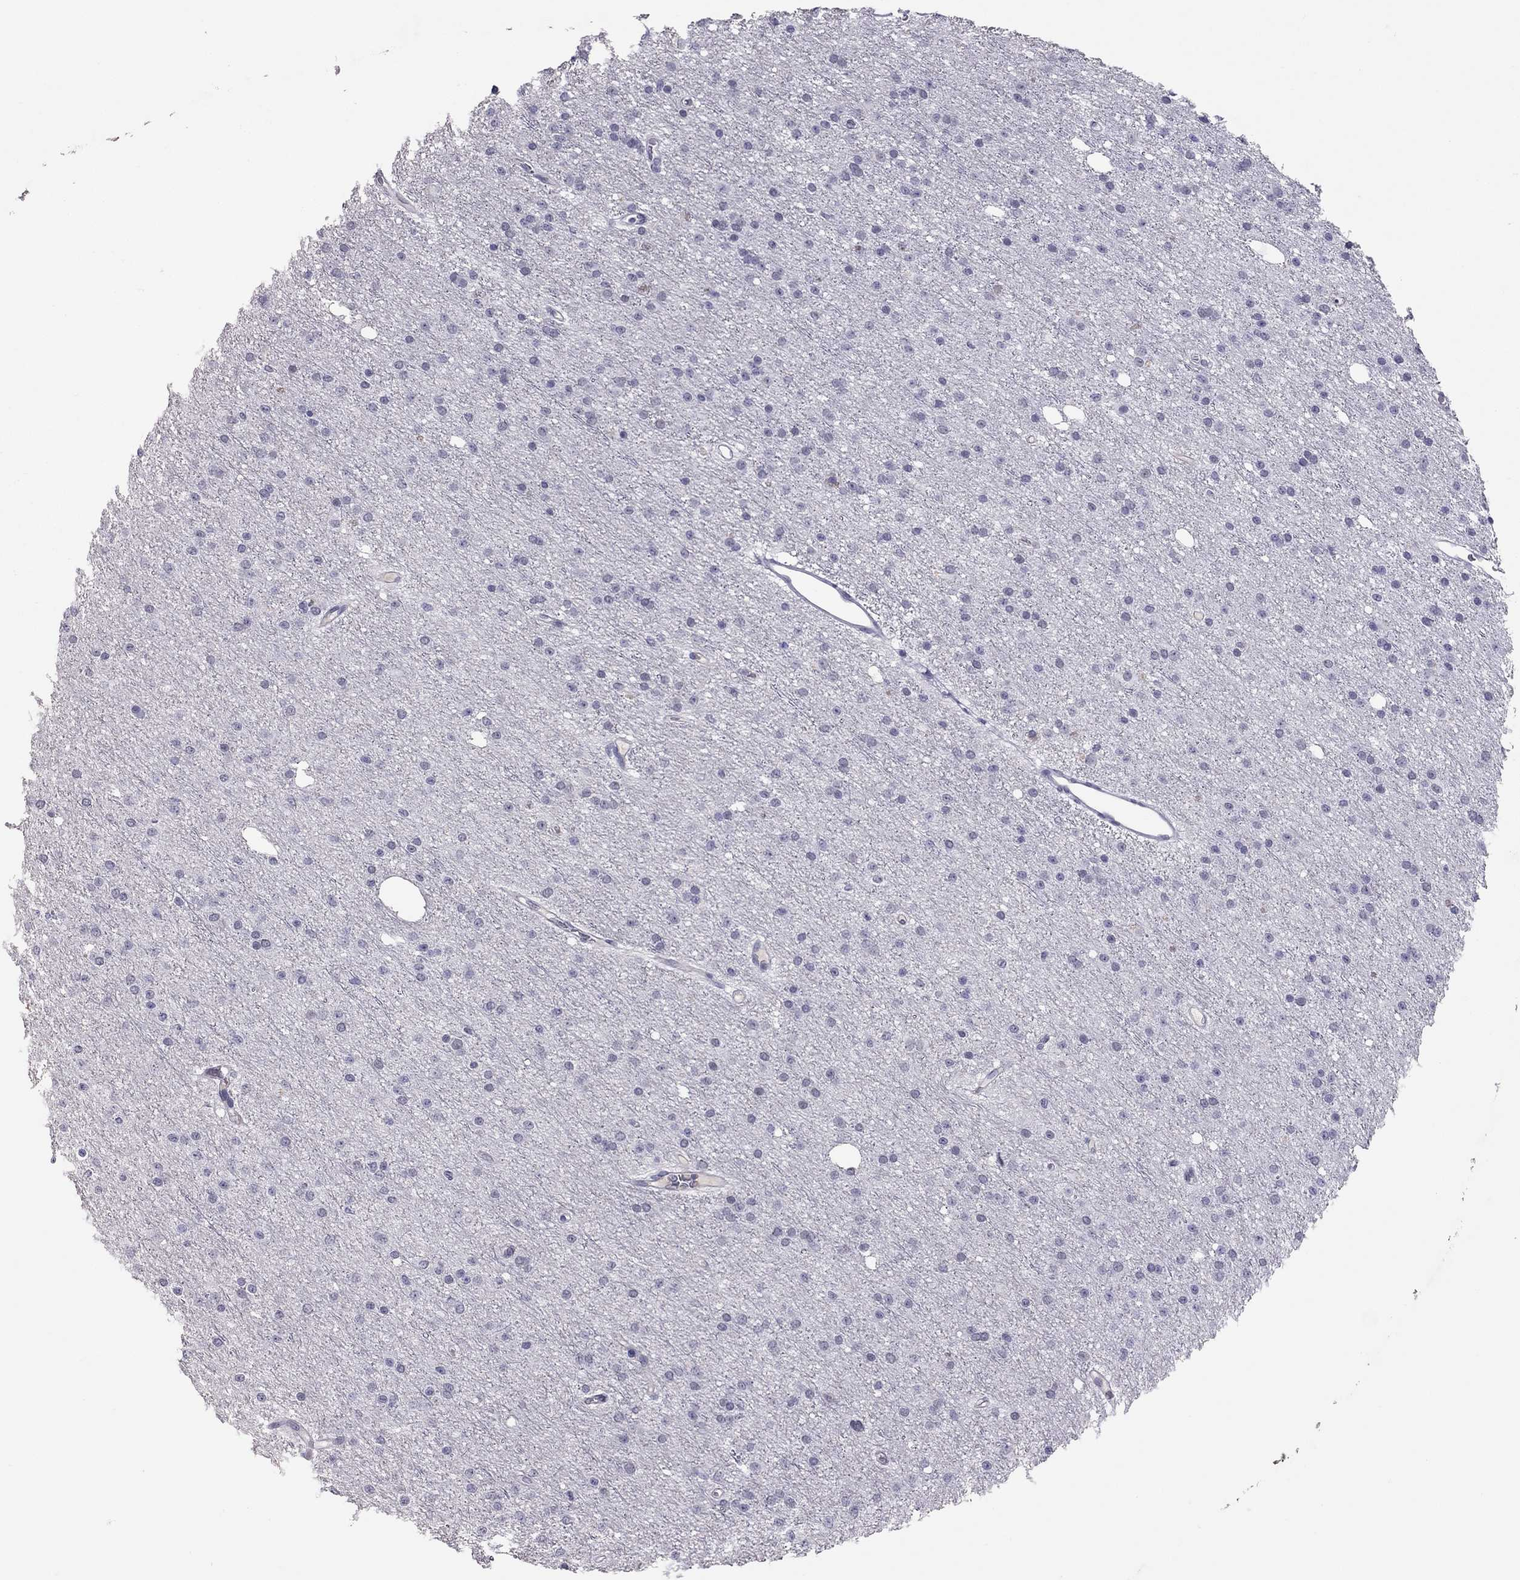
{"staining": {"intensity": "negative", "quantity": "none", "location": "none"}, "tissue": "glioma", "cell_type": "Tumor cells", "image_type": "cancer", "snomed": [{"axis": "morphology", "description": "Glioma, malignant, Low grade"}, {"axis": "topography", "description": "Brain"}], "caption": "DAB immunohistochemical staining of glioma exhibits no significant expression in tumor cells. The staining was performed using DAB to visualize the protein expression in brown, while the nuclei were stained in blue with hematoxylin (Magnification: 20x).", "gene": "JHY", "patient": {"sex": "male", "age": 27}}